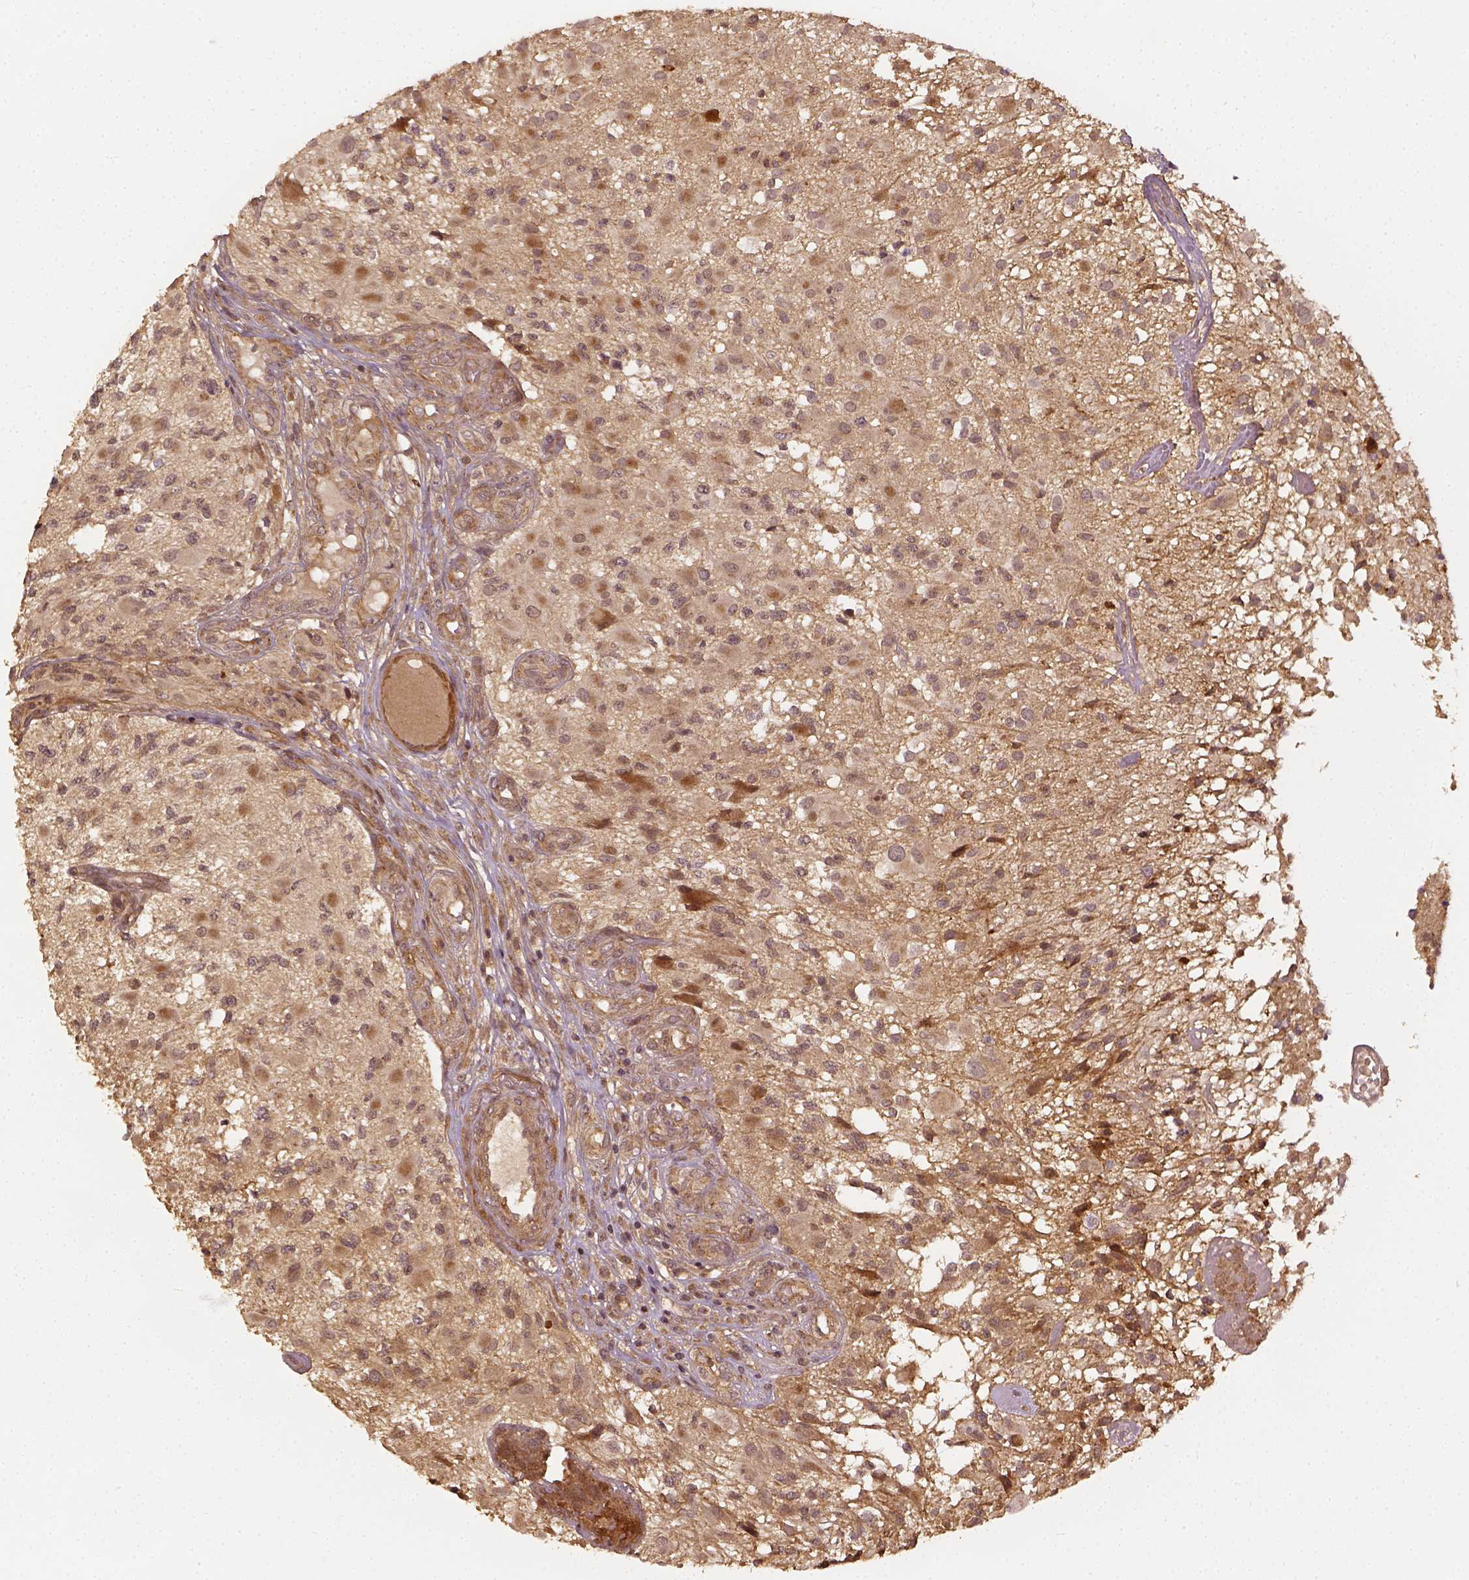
{"staining": {"intensity": "moderate", "quantity": "25%-75%", "location": "cytoplasmic/membranous"}, "tissue": "glioma", "cell_type": "Tumor cells", "image_type": "cancer", "snomed": [{"axis": "morphology", "description": "Glioma, malignant, High grade"}, {"axis": "topography", "description": "Brain"}], "caption": "IHC of malignant high-grade glioma demonstrates medium levels of moderate cytoplasmic/membranous positivity in approximately 25%-75% of tumor cells.", "gene": "VEGFA", "patient": {"sex": "female", "age": 63}}